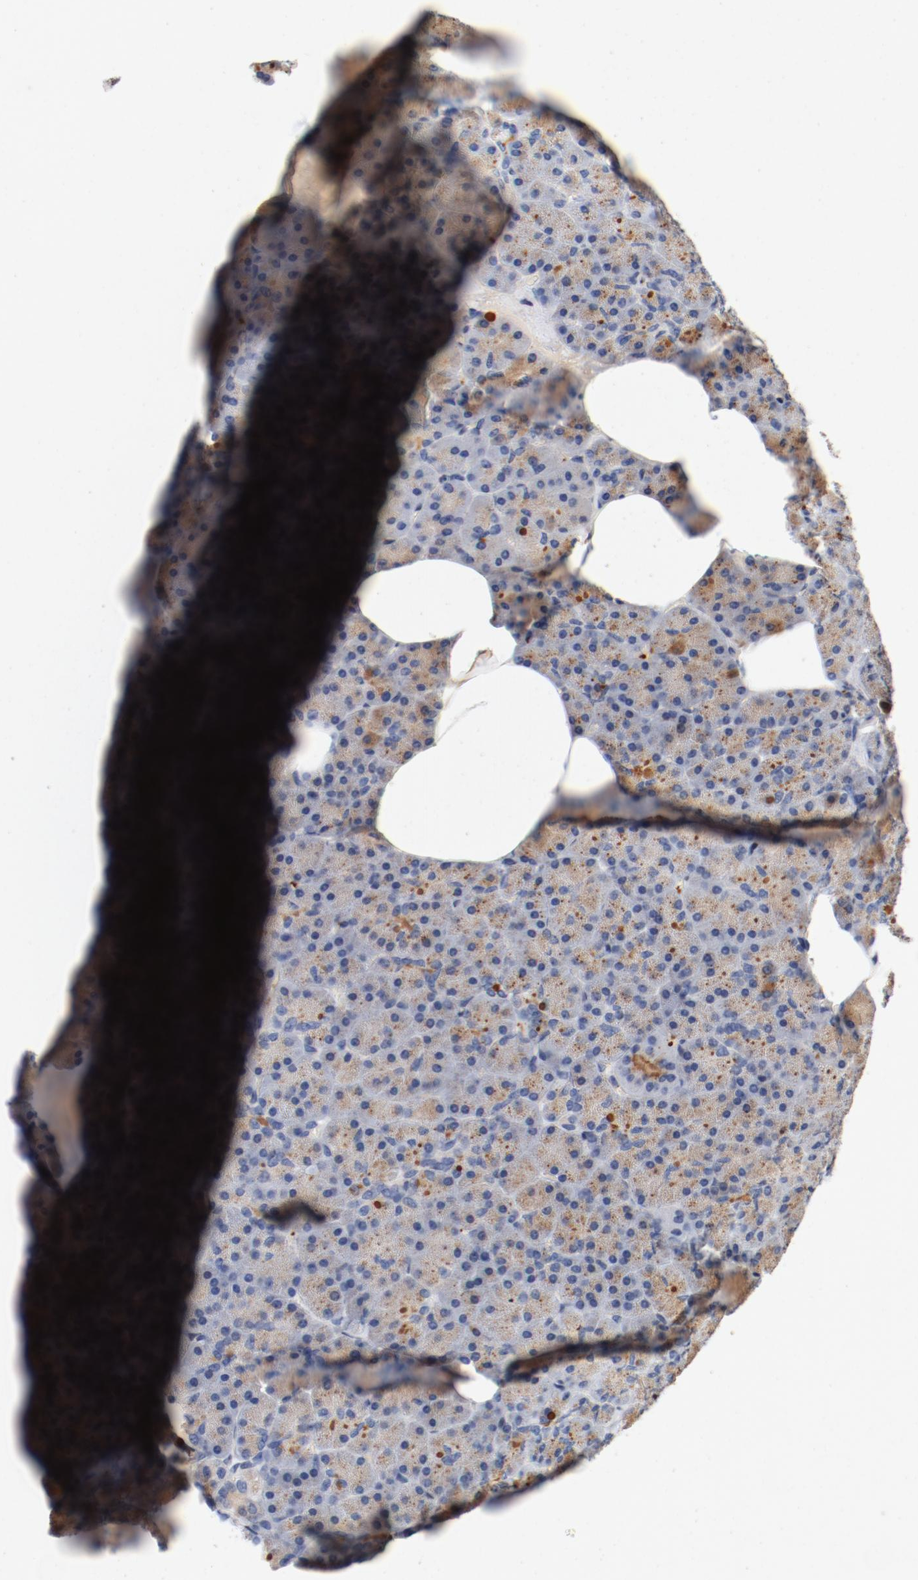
{"staining": {"intensity": "weak", "quantity": ">75%", "location": "cytoplasmic/membranous"}, "tissue": "pancreas", "cell_type": "Exocrine glandular cells", "image_type": "normal", "snomed": [{"axis": "morphology", "description": "Normal tissue, NOS"}, {"axis": "topography", "description": "Pancreas"}], "caption": "Weak cytoplasmic/membranous protein expression is seen in about >75% of exocrine glandular cells in pancreas.", "gene": "PIM1", "patient": {"sex": "female", "age": 35}}